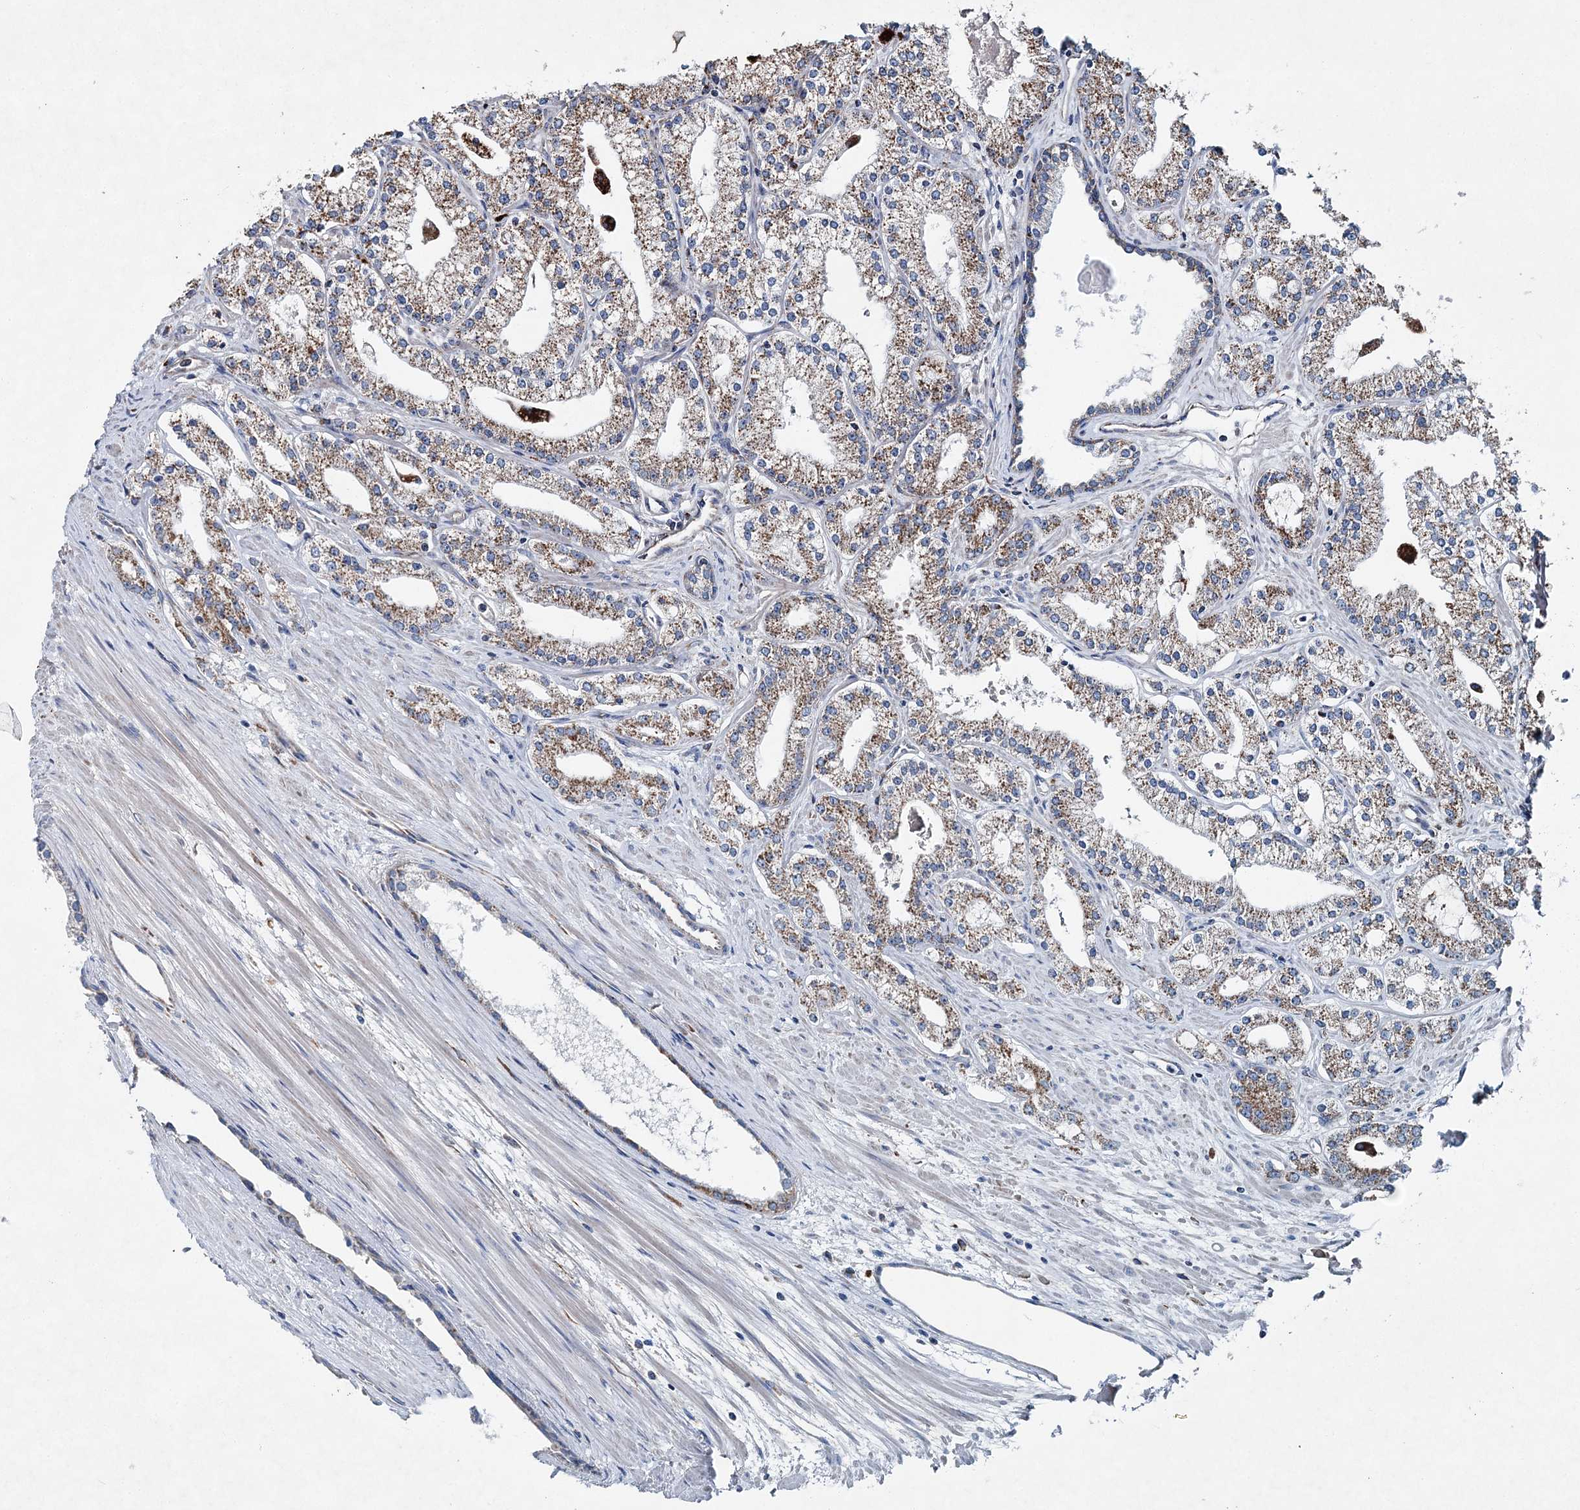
{"staining": {"intensity": "moderate", "quantity": ">75%", "location": "cytoplasmic/membranous"}, "tissue": "prostate cancer", "cell_type": "Tumor cells", "image_type": "cancer", "snomed": [{"axis": "morphology", "description": "Adenocarcinoma, Low grade"}, {"axis": "topography", "description": "Prostate"}], "caption": "IHC (DAB) staining of prostate cancer demonstrates moderate cytoplasmic/membranous protein staining in approximately >75% of tumor cells. Nuclei are stained in blue.", "gene": "SPAG16", "patient": {"sex": "male", "age": 69}}